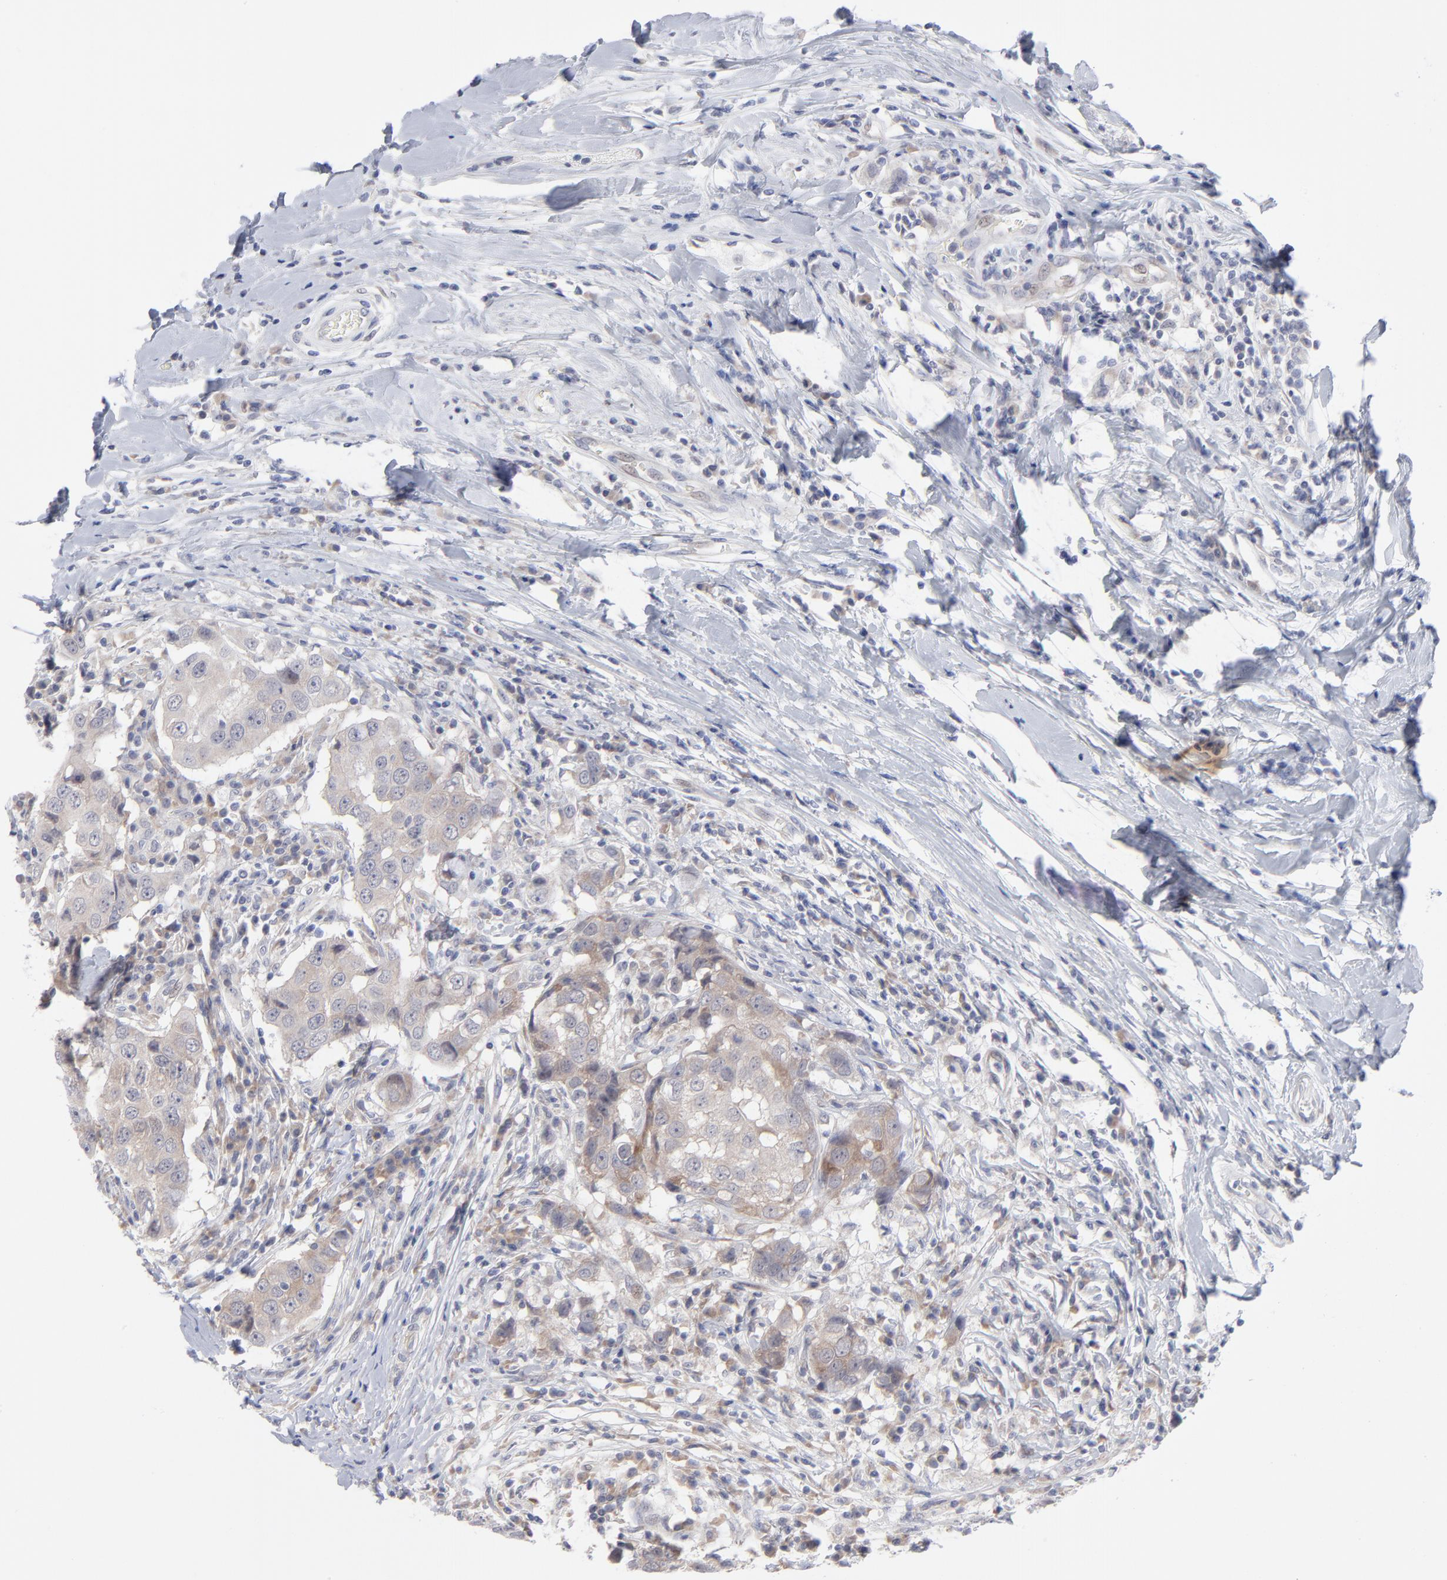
{"staining": {"intensity": "weak", "quantity": "<25%", "location": "cytoplasmic/membranous"}, "tissue": "breast cancer", "cell_type": "Tumor cells", "image_type": "cancer", "snomed": [{"axis": "morphology", "description": "Duct carcinoma"}, {"axis": "topography", "description": "Breast"}], "caption": "DAB immunohistochemical staining of human breast cancer (infiltrating ductal carcinoma) demonstrates no significant staining in tumor cells. Brightfield microscopy of immunohistochemistry (IHC) stained with DAB (brown) and hematoxylin (blue), captured at high magnification.", "gene": "RPS24", "patient": {"sex": "female", "age": 27}}